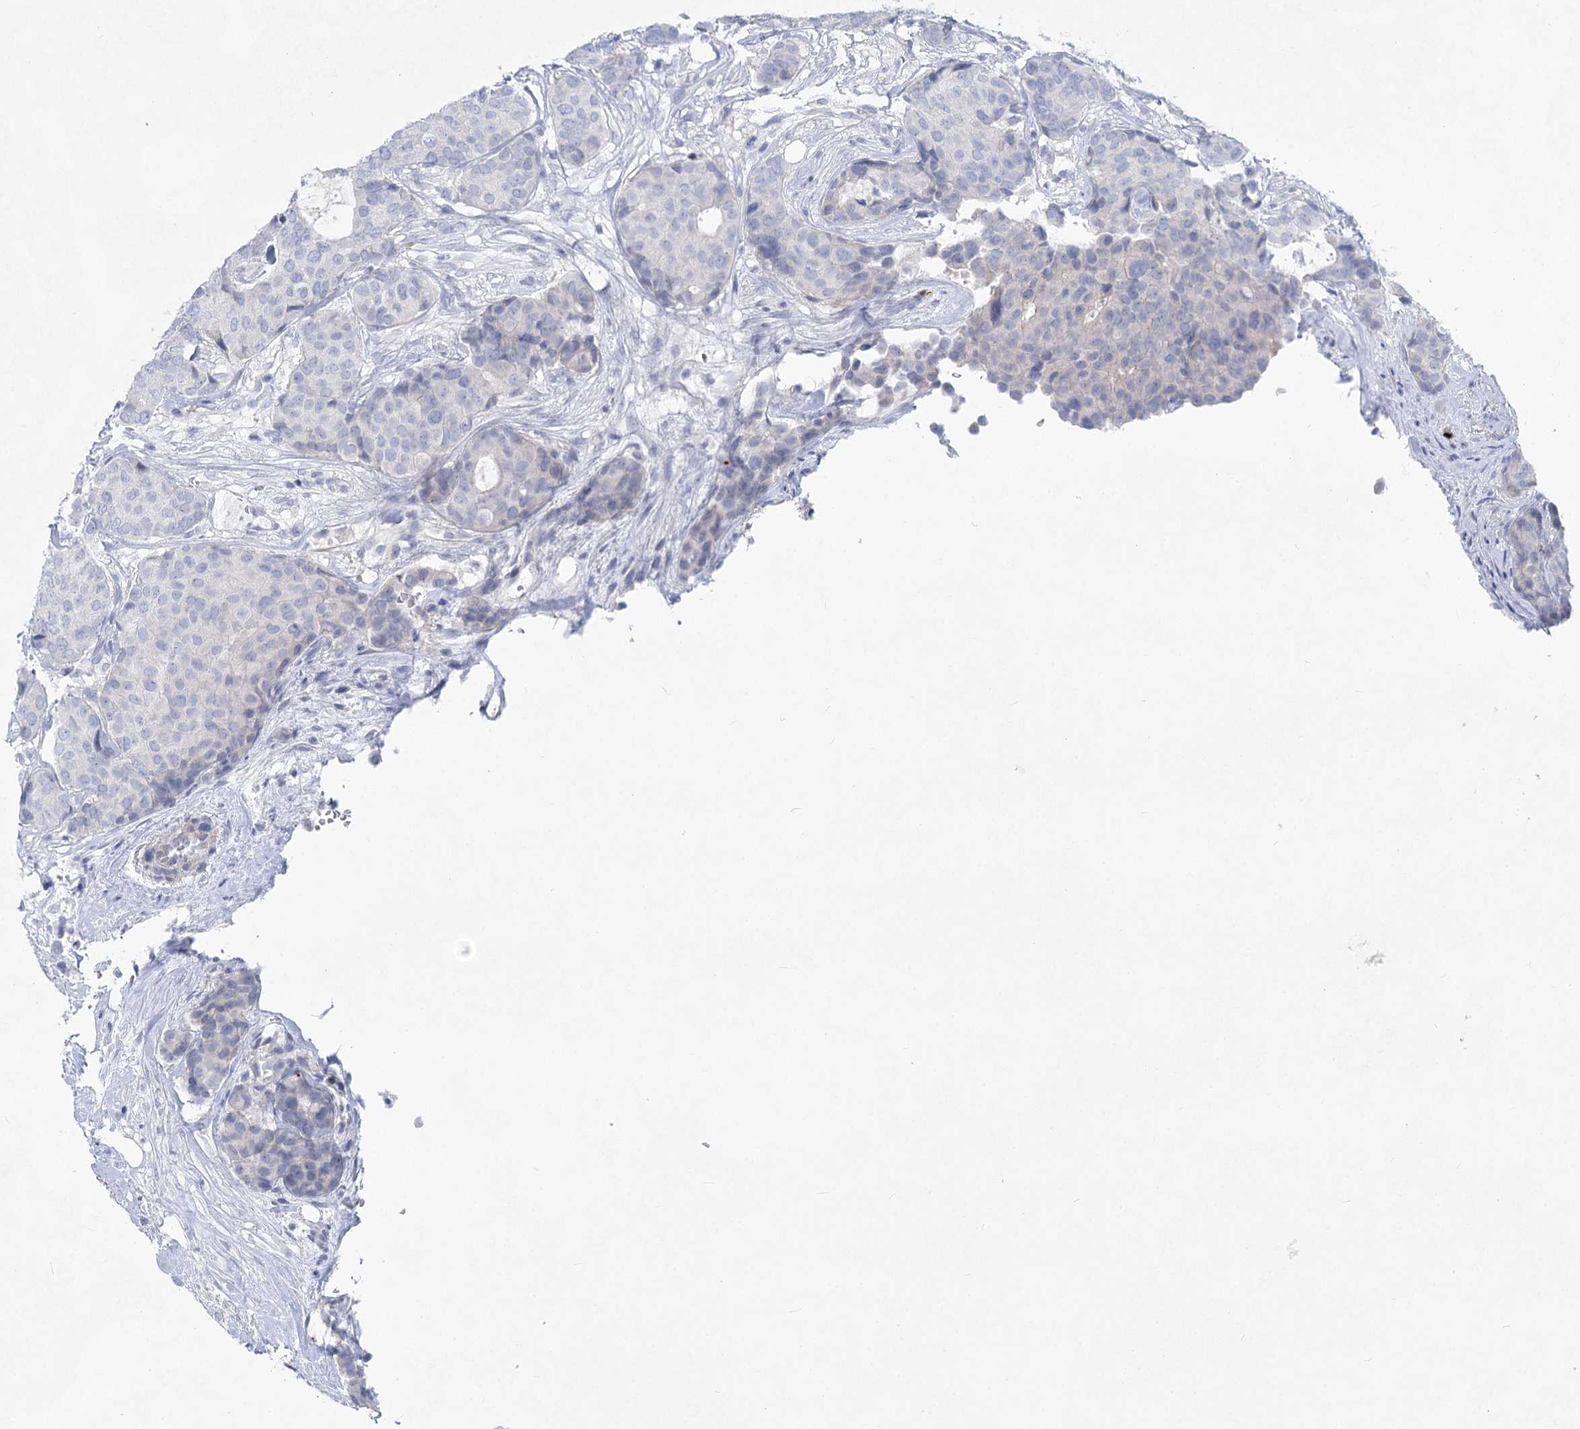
{"staining": {"intensity": "negative", "quantity": "none", "location": "none"}, "tissue": "breast cancer", "cell_type": "Tumor cells", "image_type": "cancer", "snomed": [{"axis": "morphology", "description": "Duct carcinoma"}, {"axis": "topography", "description": "Breast"}], "caption": "DAB (3,3'-diaminobenzidine) immunohistochemical staining of human breast cancer (invasive ductal carcinoma) reveals no significant positivity in tumor cells.", "gene": "WDR74", "patient": {"sex": "female", "age": 75}}